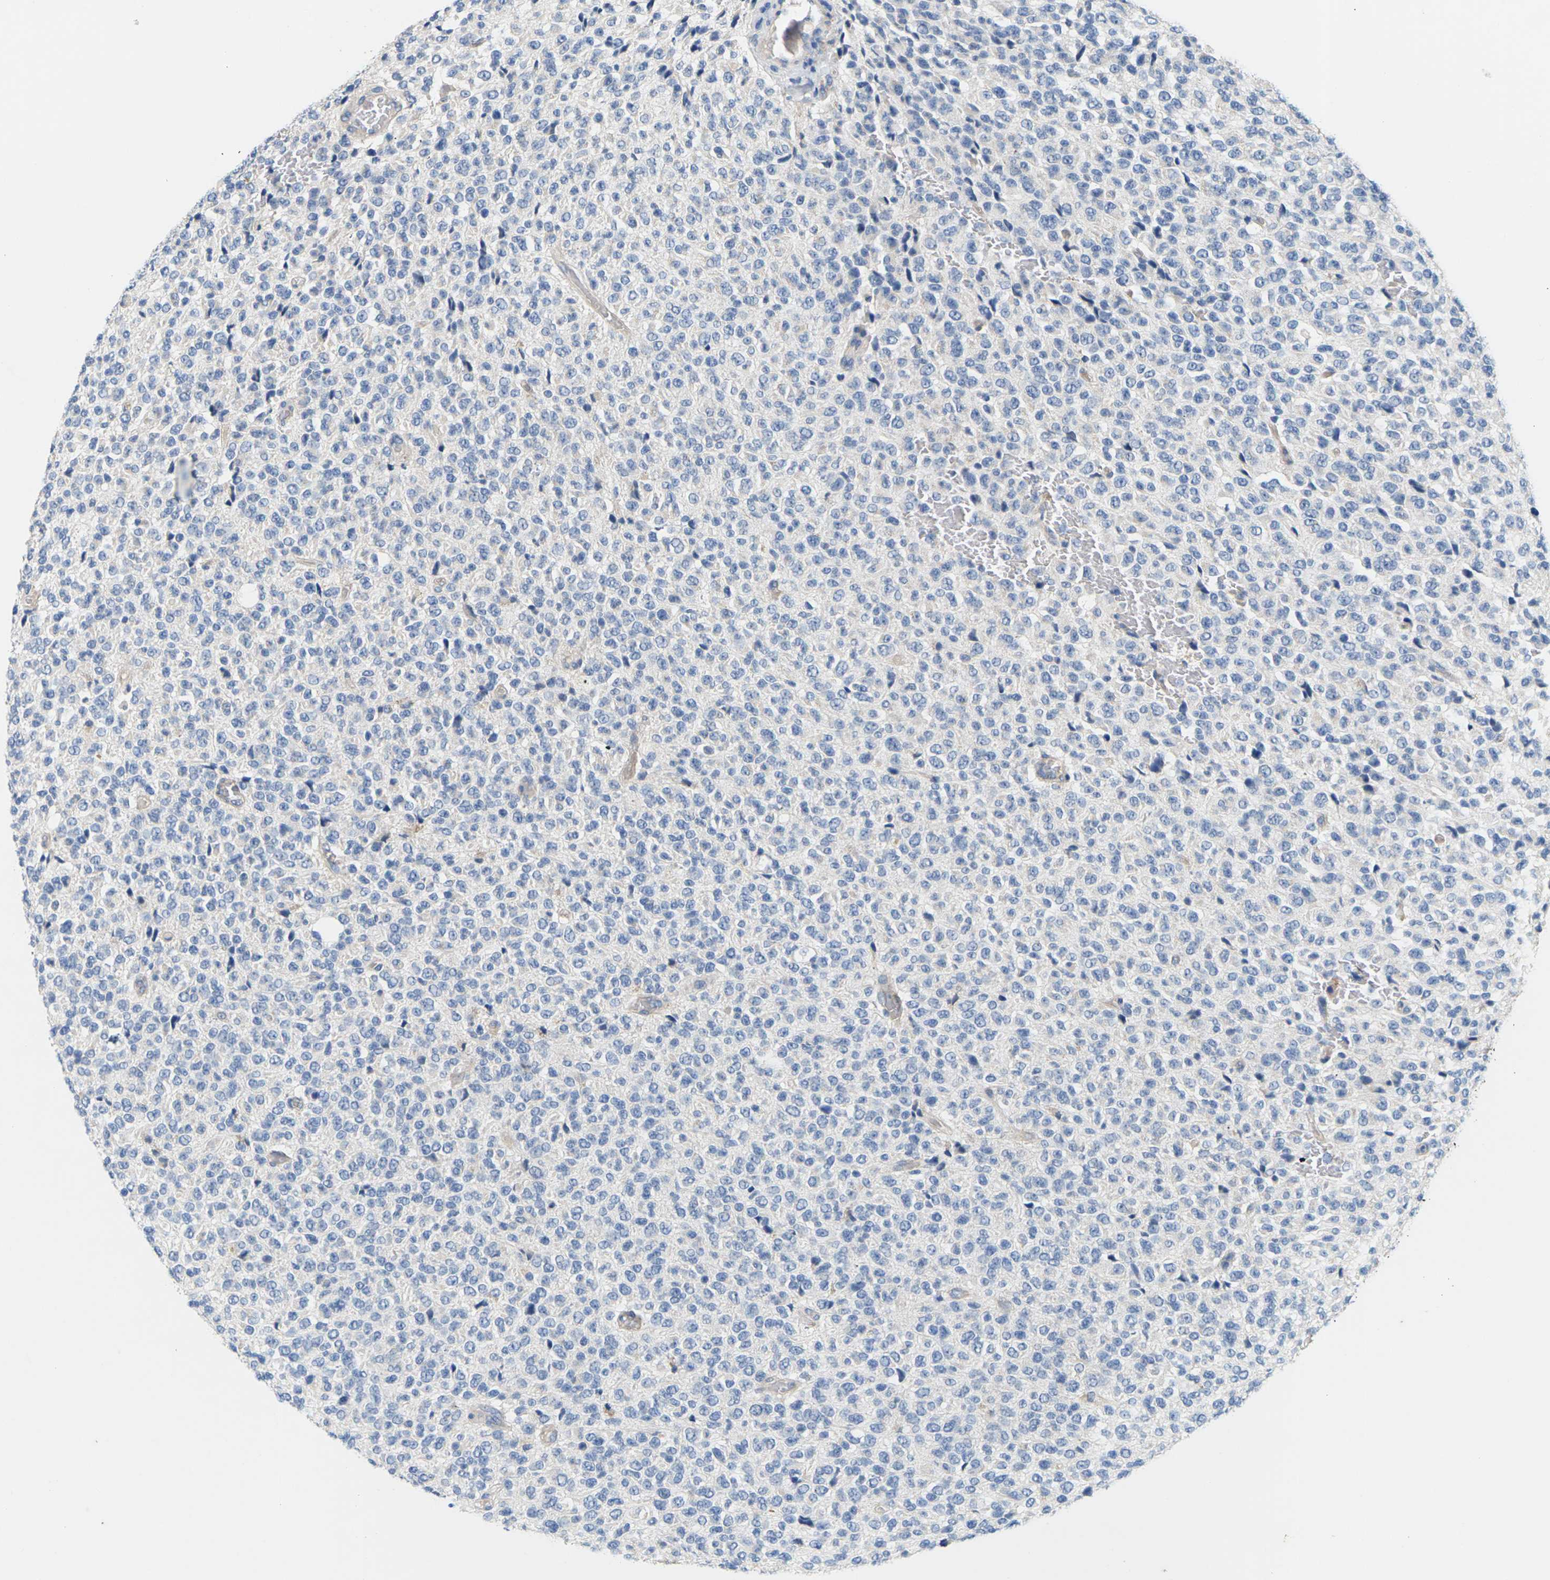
{"staining": {"intensity": "negative", "quantity": "none", "location": "none"}, "tissue": "glioma", "cell_type": "Tumor cells", "image_type": "cancer", "snomed": [{"axis": "morphology", "description": "Glioma, malignant, High grade"}, {"axis": "topography", "description": "pancreas cauda"}], "caption": "Glioma was stained to show a protein in brown. There is no significant positivity in tumor cells.", "gene": "ITGA5", "patient": {"sex": "male", "age": 60}}